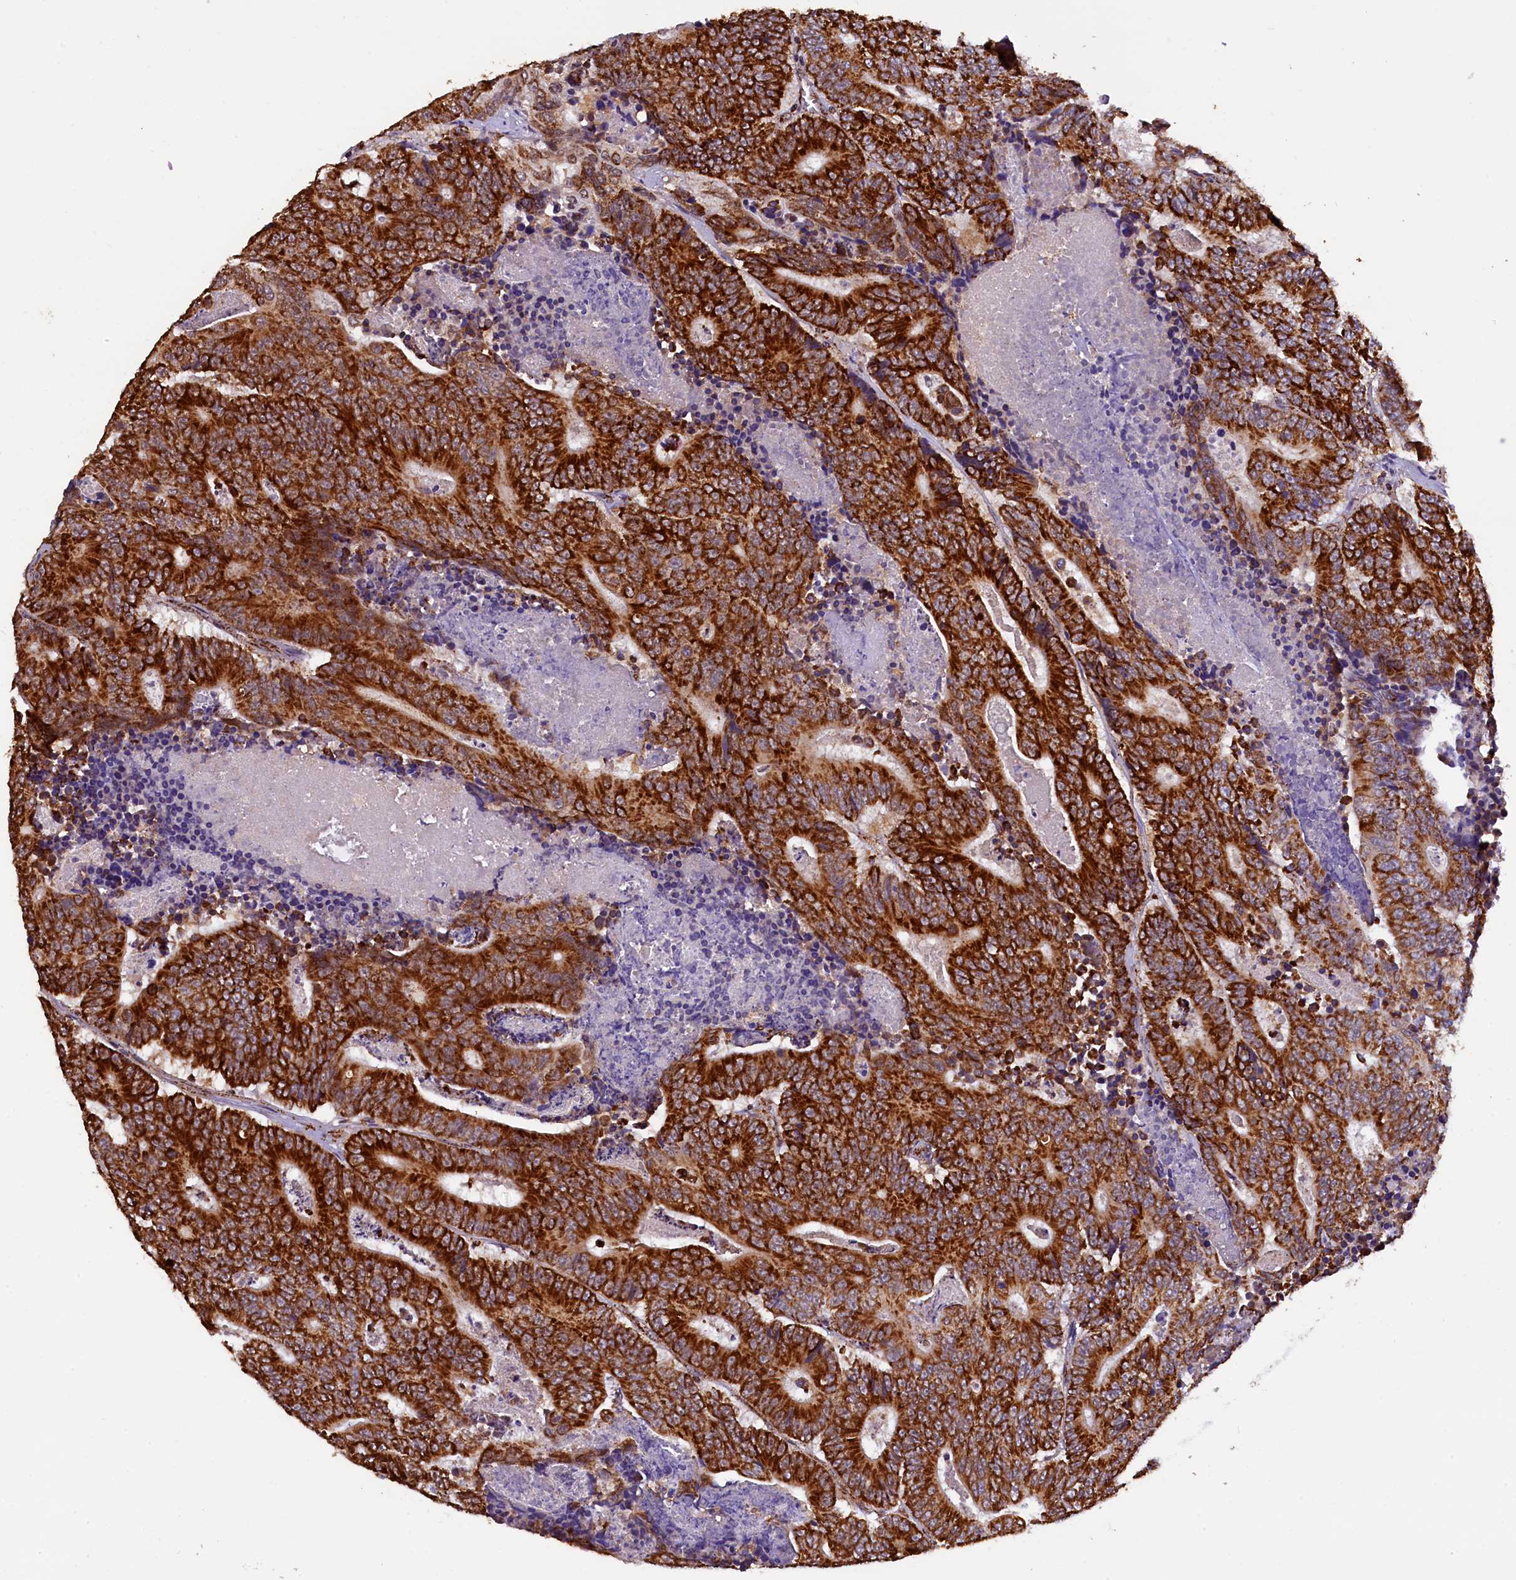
{"staining": {"intensity": "strong", "quantity": ">75%", "location": "cytoplasmic/membranous"}, "tissue": "colorectal cancer", "cell_type": "Tumor cells", "image_type": "cancer", "snomed": [{"axis": "morphology", "description": "Adenocarcinoma, NOS"}, {"axis": "topography", "description": "Colon"}], "caption": "Protein expression by immunohistochemistry (IHC) shows strong cytoplasmic/membranous staining in about >75% of tumor cells in colorectal cancer.", "gene": "KLC2", "patient": {"sex": "male", "age": 83}}